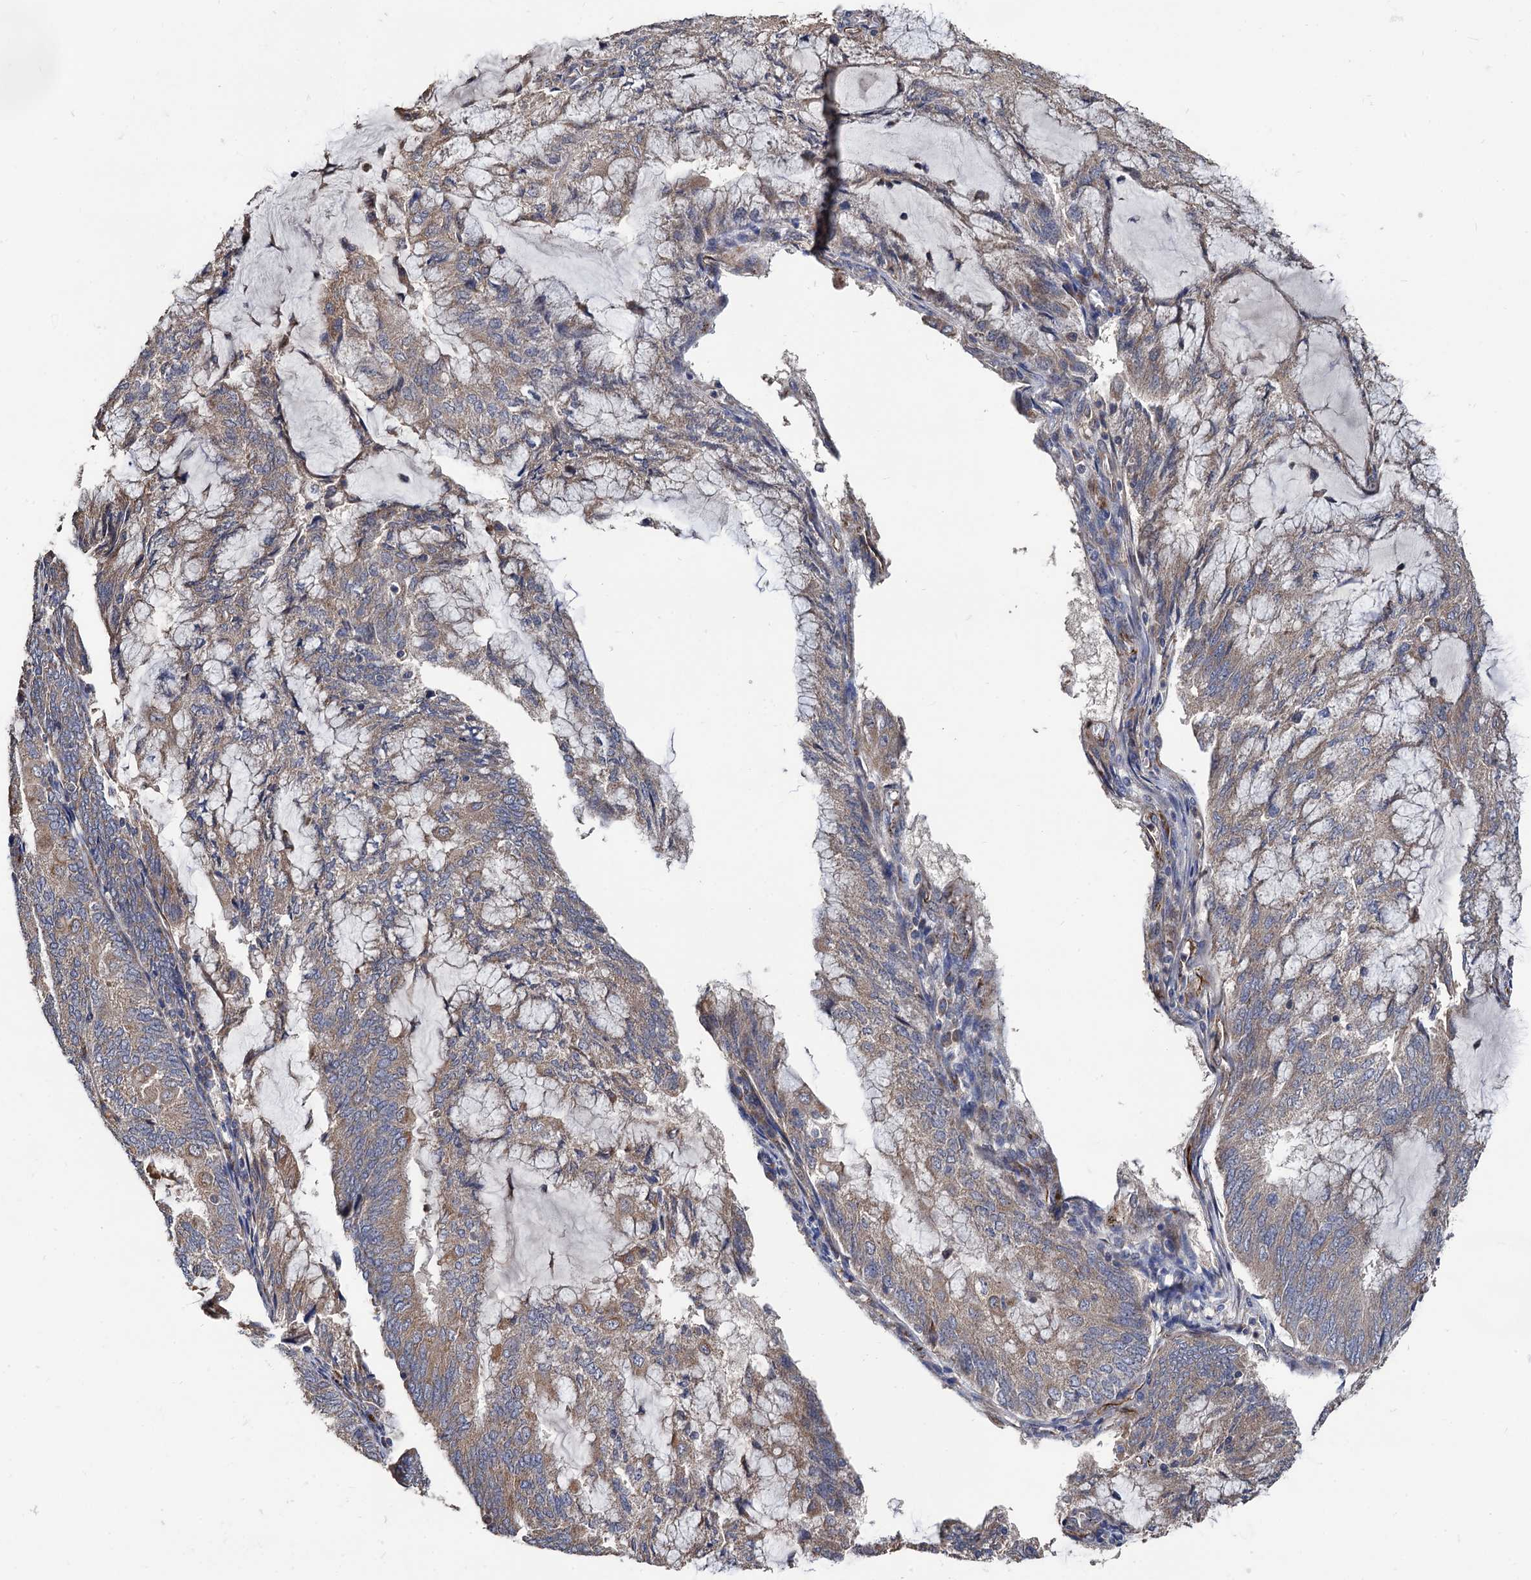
{"staining": {"intensity": "weak", "quantity": ">75%", "location": "cytoplasmic/membranous"}, "tissue": "endometrial cancer", "cell_type": "Tumor cells", "image_type": "cancer", "snomed": [{"axis": "morphology", "description": "Adenocarcinoma, NOS"}, {"axis": "topography", "description": "Endometrium"}], "caption": "Immunohistochemical staining of adenocarcinoma (endometrial) reveals weak cytoplasmic/membranous protein staining in about >75% of tumor cells.", "gene": "RASSF1", "patient": {"sex": "female", "age": 81}}